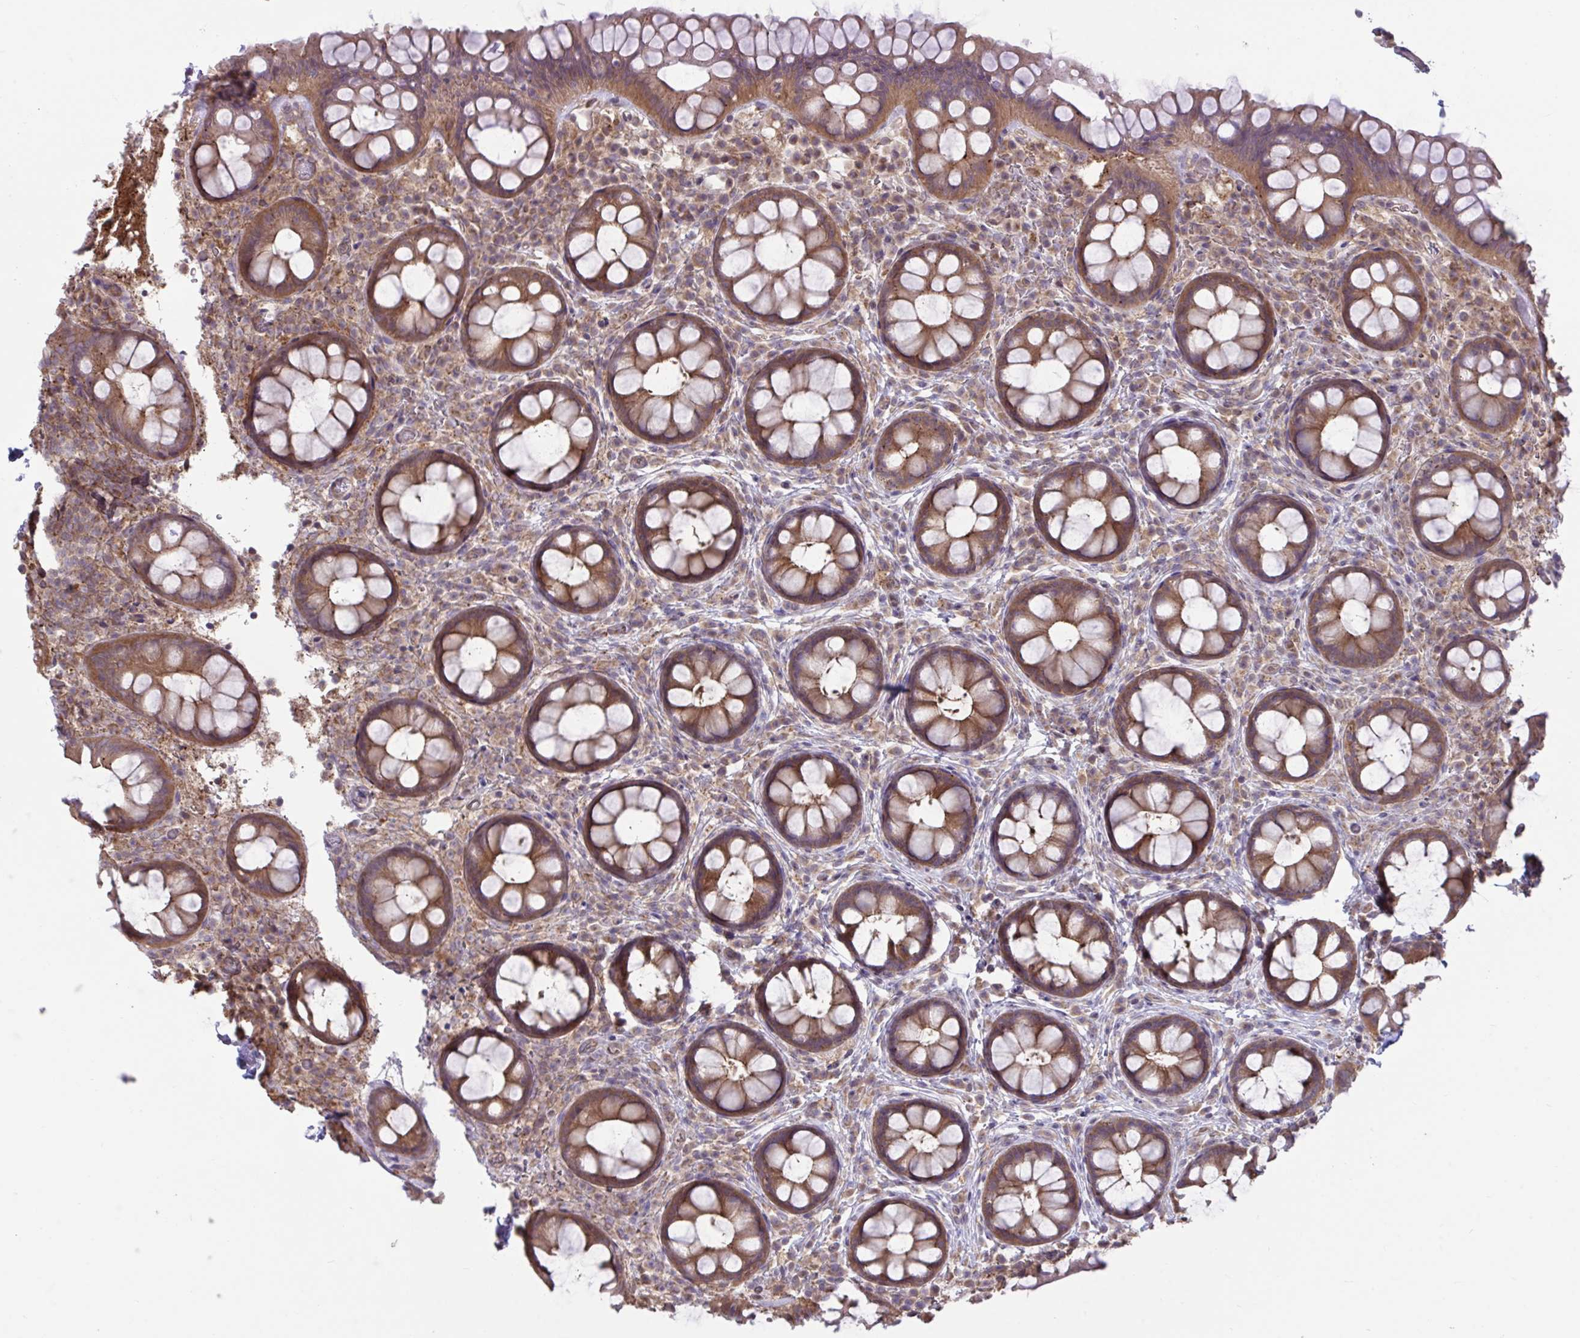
{"staining": {"intensity": "strong", "quantity": ">75%", "location": "cytoplasmic/membranous"}, "tissue": "rectum", "cell_type": "Glandular cells", "image_type": "normal", "snomed": [{"axis": "morphology", "description": "Normal tissue, NOS"}, {"axis": "topography", "description": "Rectum"}], "caption": "Human rectum stained with a protein marker shows strong staining in glandular cells.", "gene": "IST1", "patient": {"sex": "female", "age": 69}}